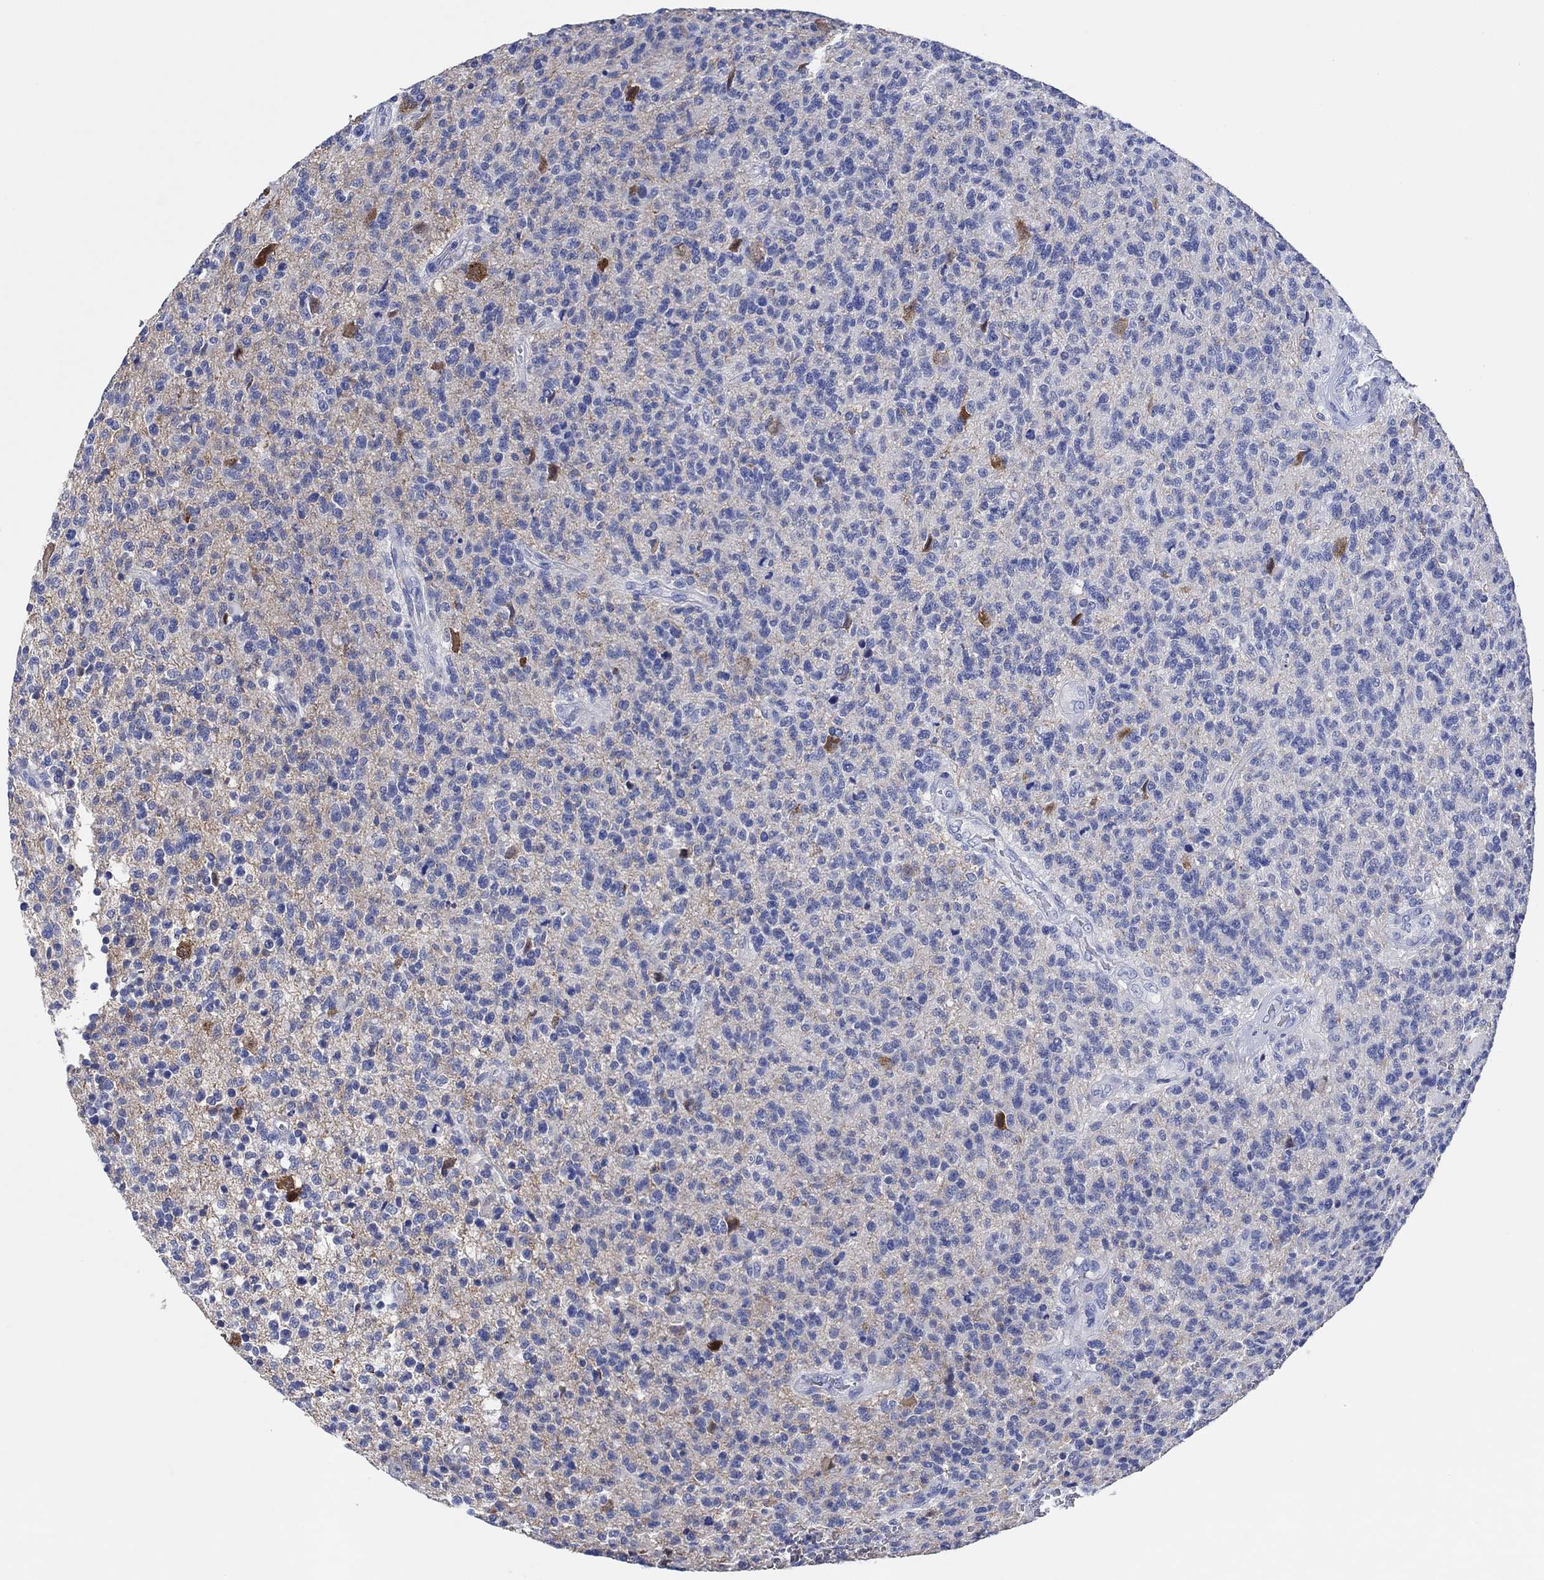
{"staining": {"intensity": "negative", "quantity": "none", "location": "none"}, "tissue": "glioma", "cell_type": "Tumor cells", "image_type": "cancer", "snomed": [{"axis": "morphology", "description": "Glioma, malignant, High grade"}, {"axis": "topography", "description": "Brain"}], "caption": "Tumor cells show no significant staining in glioma.", "gene": "CPNE6", "patient": {"sex": "male", "age": 56}}